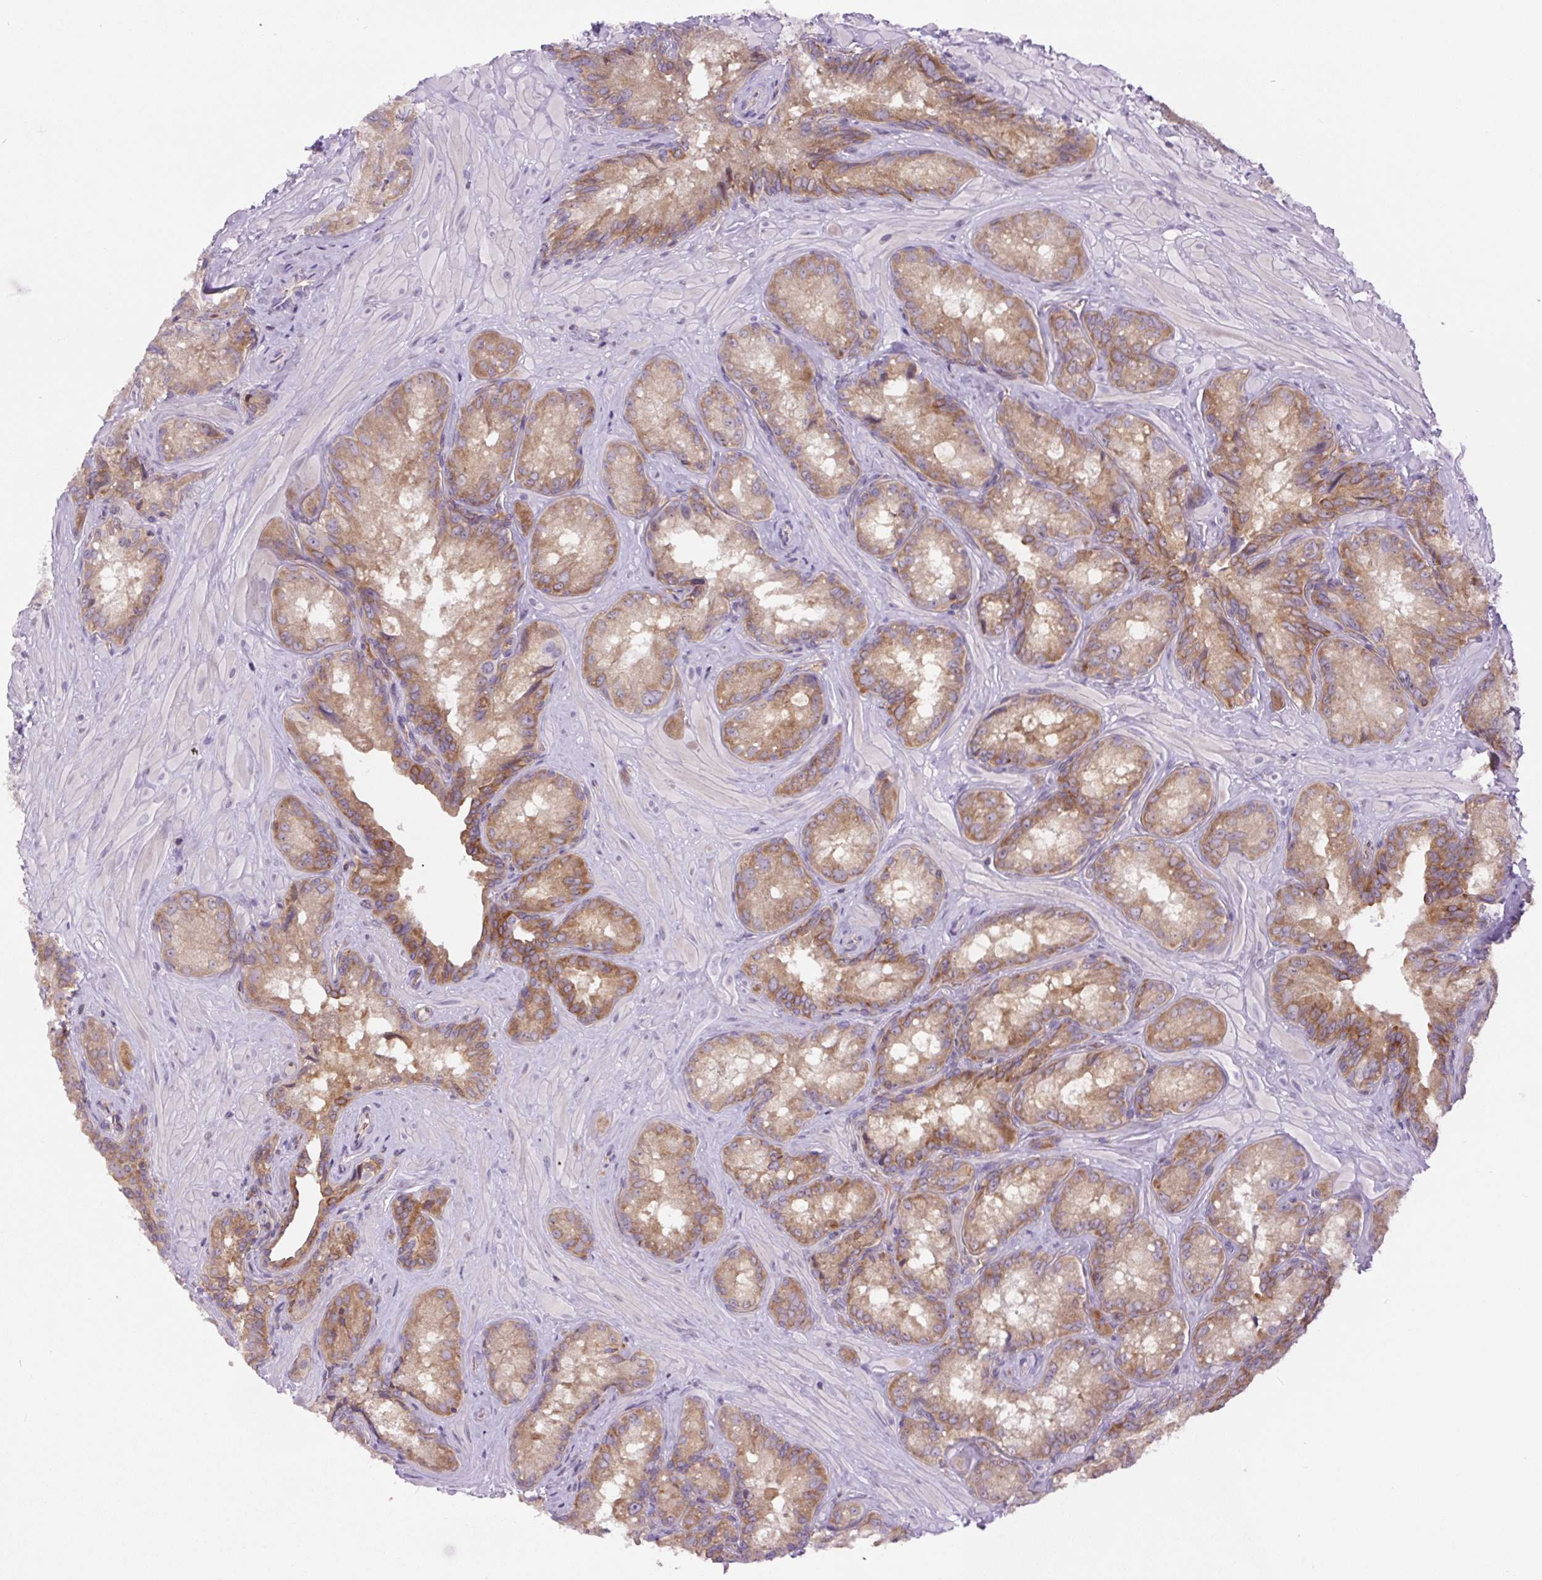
{"staining": {"intensity": "moderate", "quantity": ">75%", "location": "cytoplasmic/membranous"}, "tissue": "seminal vesicle", "cell_type": "Glandular cells", "image_type": "normal", "snomed": [{"axis": "morphology", "description": "Normal tissue, NOS"}, {"axis": "topography", "description": "Seminal veicle"}], "caption": "Immunohistochemistry (IHC) micrograph of unremarkable seminal vesicle: human seminal vesicle stained using immunohistochemistry demonstrates medium levels of moderate protein expression localized specifically in the cytoplasmic/membranous of glandular cells, appearing as a cytoplasmic/membranous brown color.", "gene": "MINK1", "patient": {"sex": "male", "age": 47}}